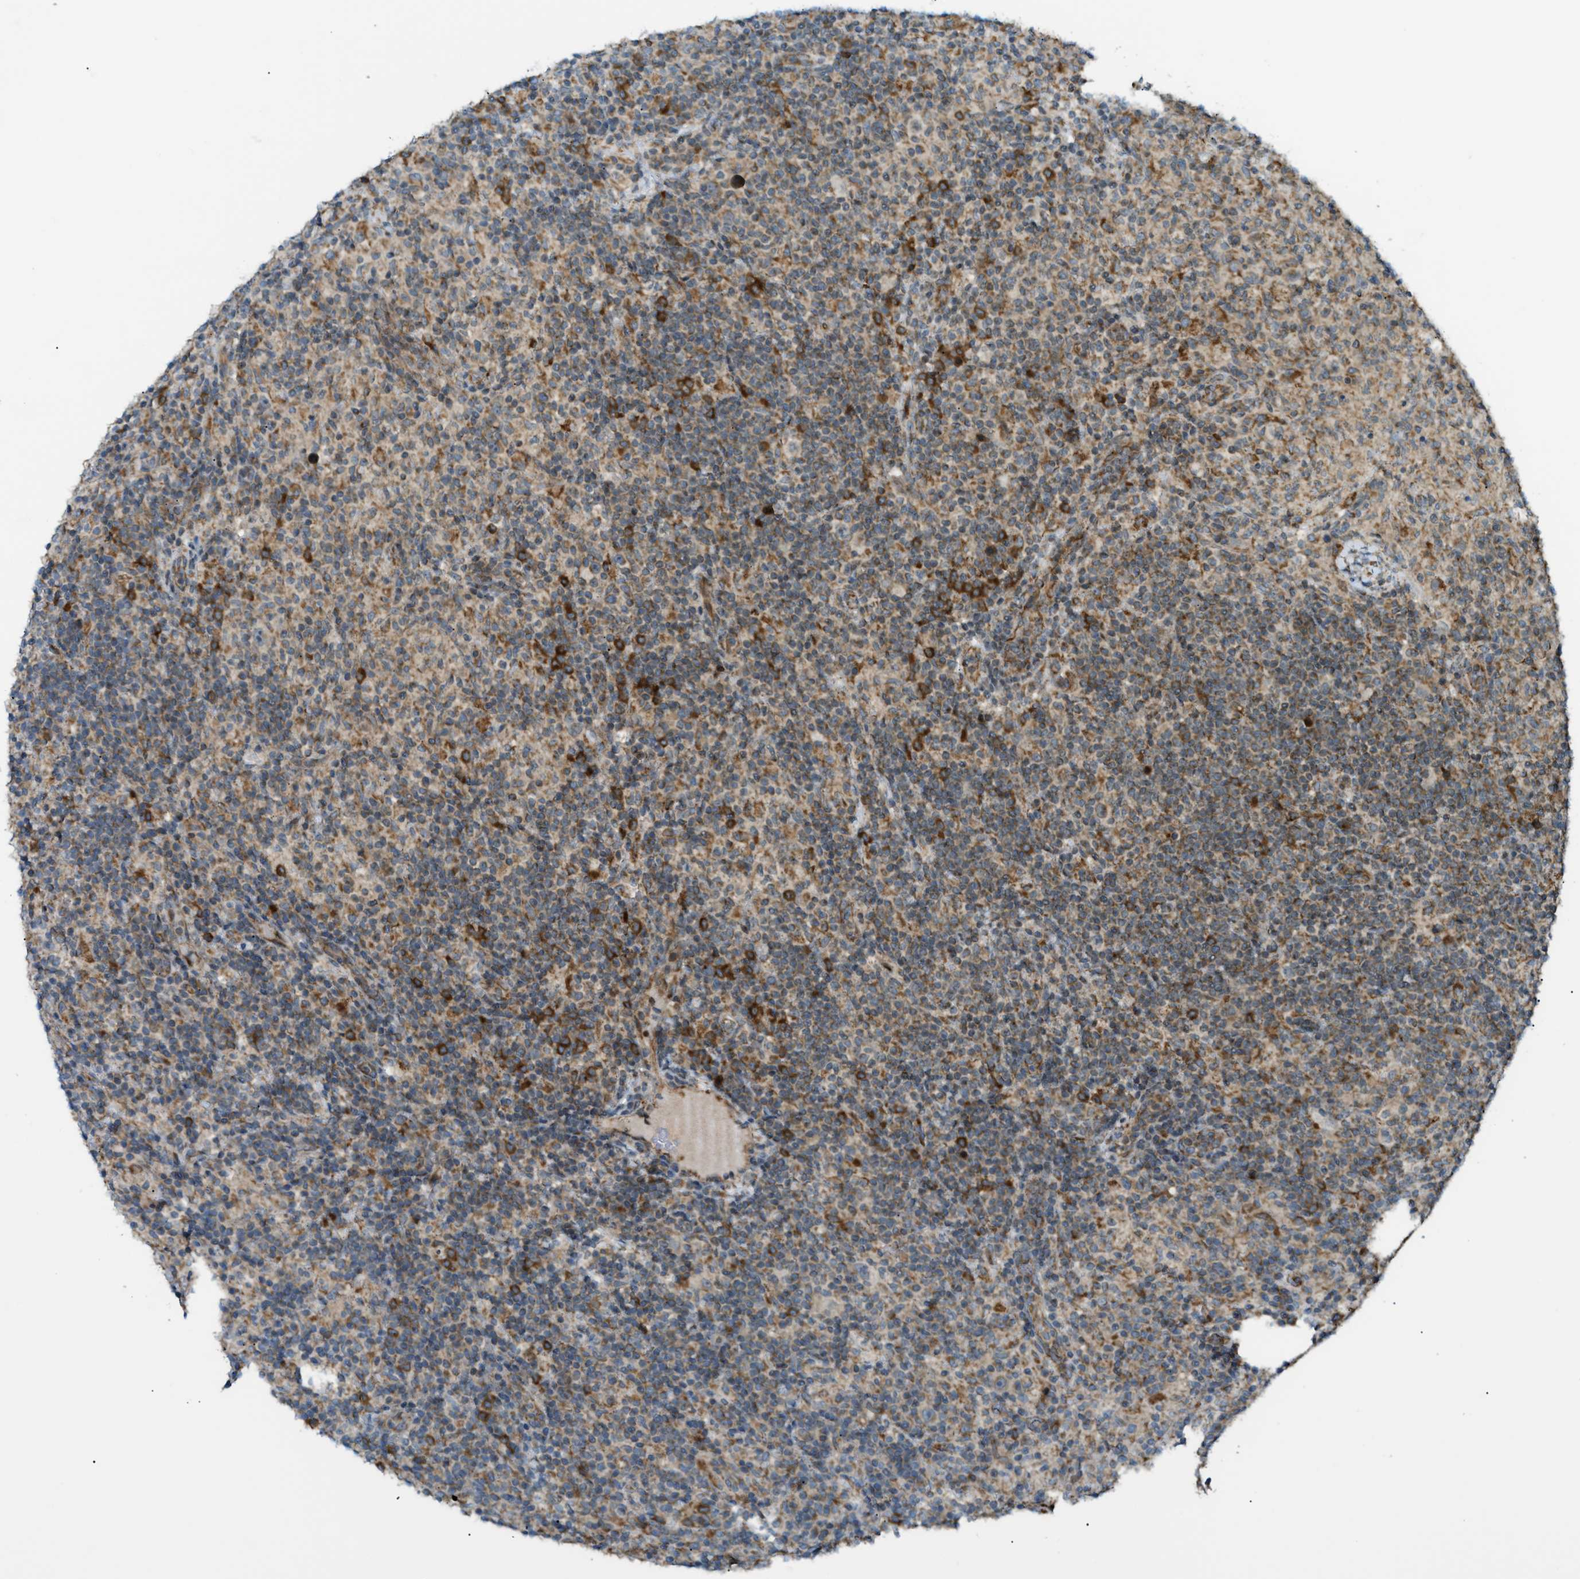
{"staining": {"intensity": "moderate", "quantity": "<25%", "location": "cytoplasmic/membranous"}, "tissue": "lymphoma", "cell_type": "Tumor cells", "image_type": "cancer", "snomed": [{"axis": "morphology", "description": "Hodgkin's disease, NOS"}, {"axis": "topography", "description": "Lymph node"}], "caption": "This photomicrograph displays immunohistochemistry staining of human Hodgkin's disease, with low moderate cytoplasmic/membranous expression in approximately <25% of tumor cells.", "gene": "CCDC186", "patient": {"sex": "male", "age": 70}}